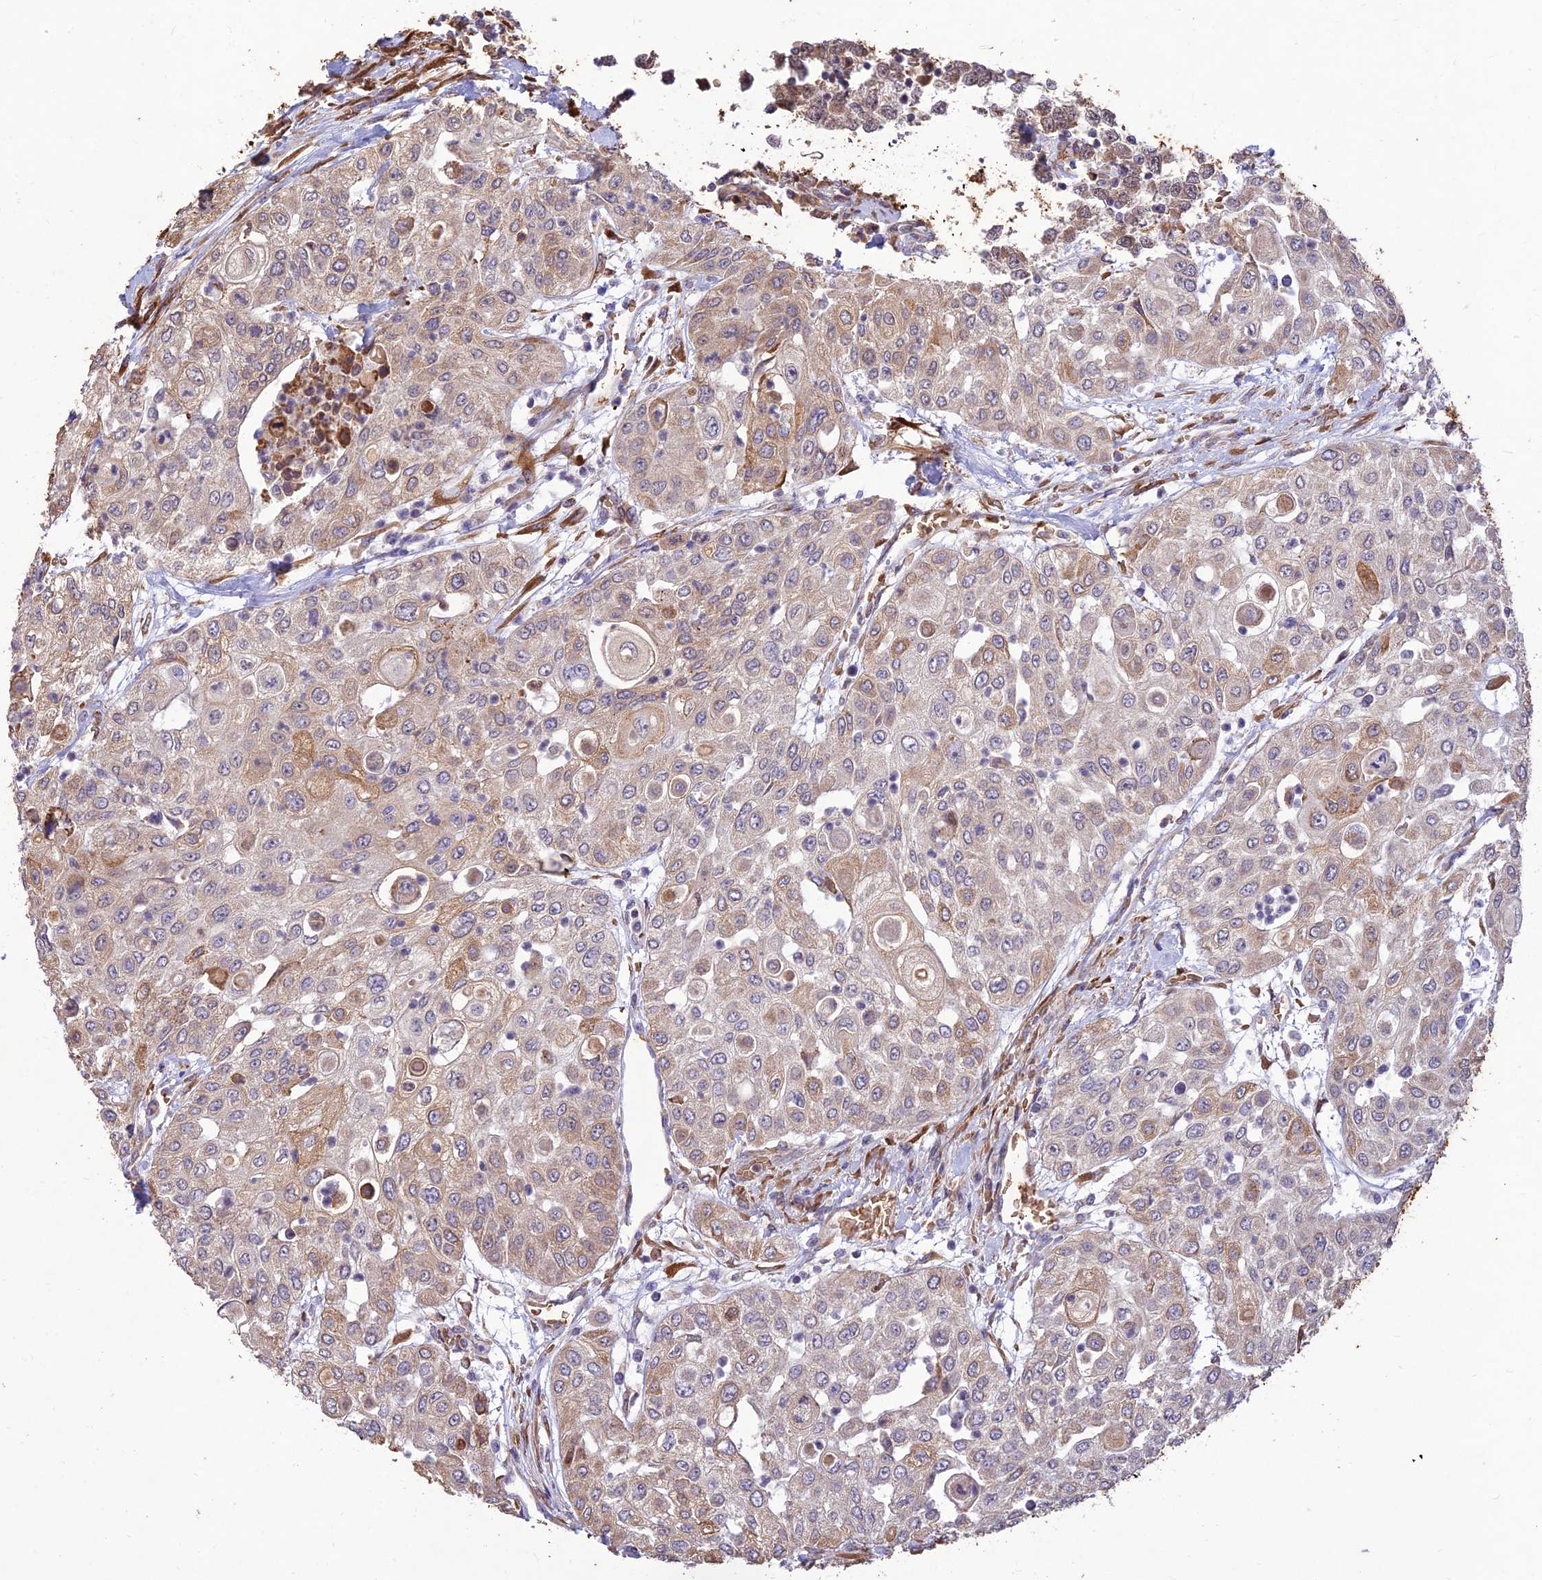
{"staining": {"intensity": "moderate", "quantity": ">75%", "location": "cytoplasmic/membranous"}, "tissue": "urothelial cancer", "cell_type": "Tumor cells", "image_type": "cancer", "snomed": [{"axis": "morphology", "description": "Urothelial carcinoma, High grade"}, {"axis": "topography", "description": "Urinary bladder"}], "caption": "Urothelial cancer stained with DAB IHC exhibits medium levels of moderate cytoplasmic/membranous positivity in about >75% of tumor cells.", "gene": "PPP1R11", "patient": {"sex": "female", "age": 79}}